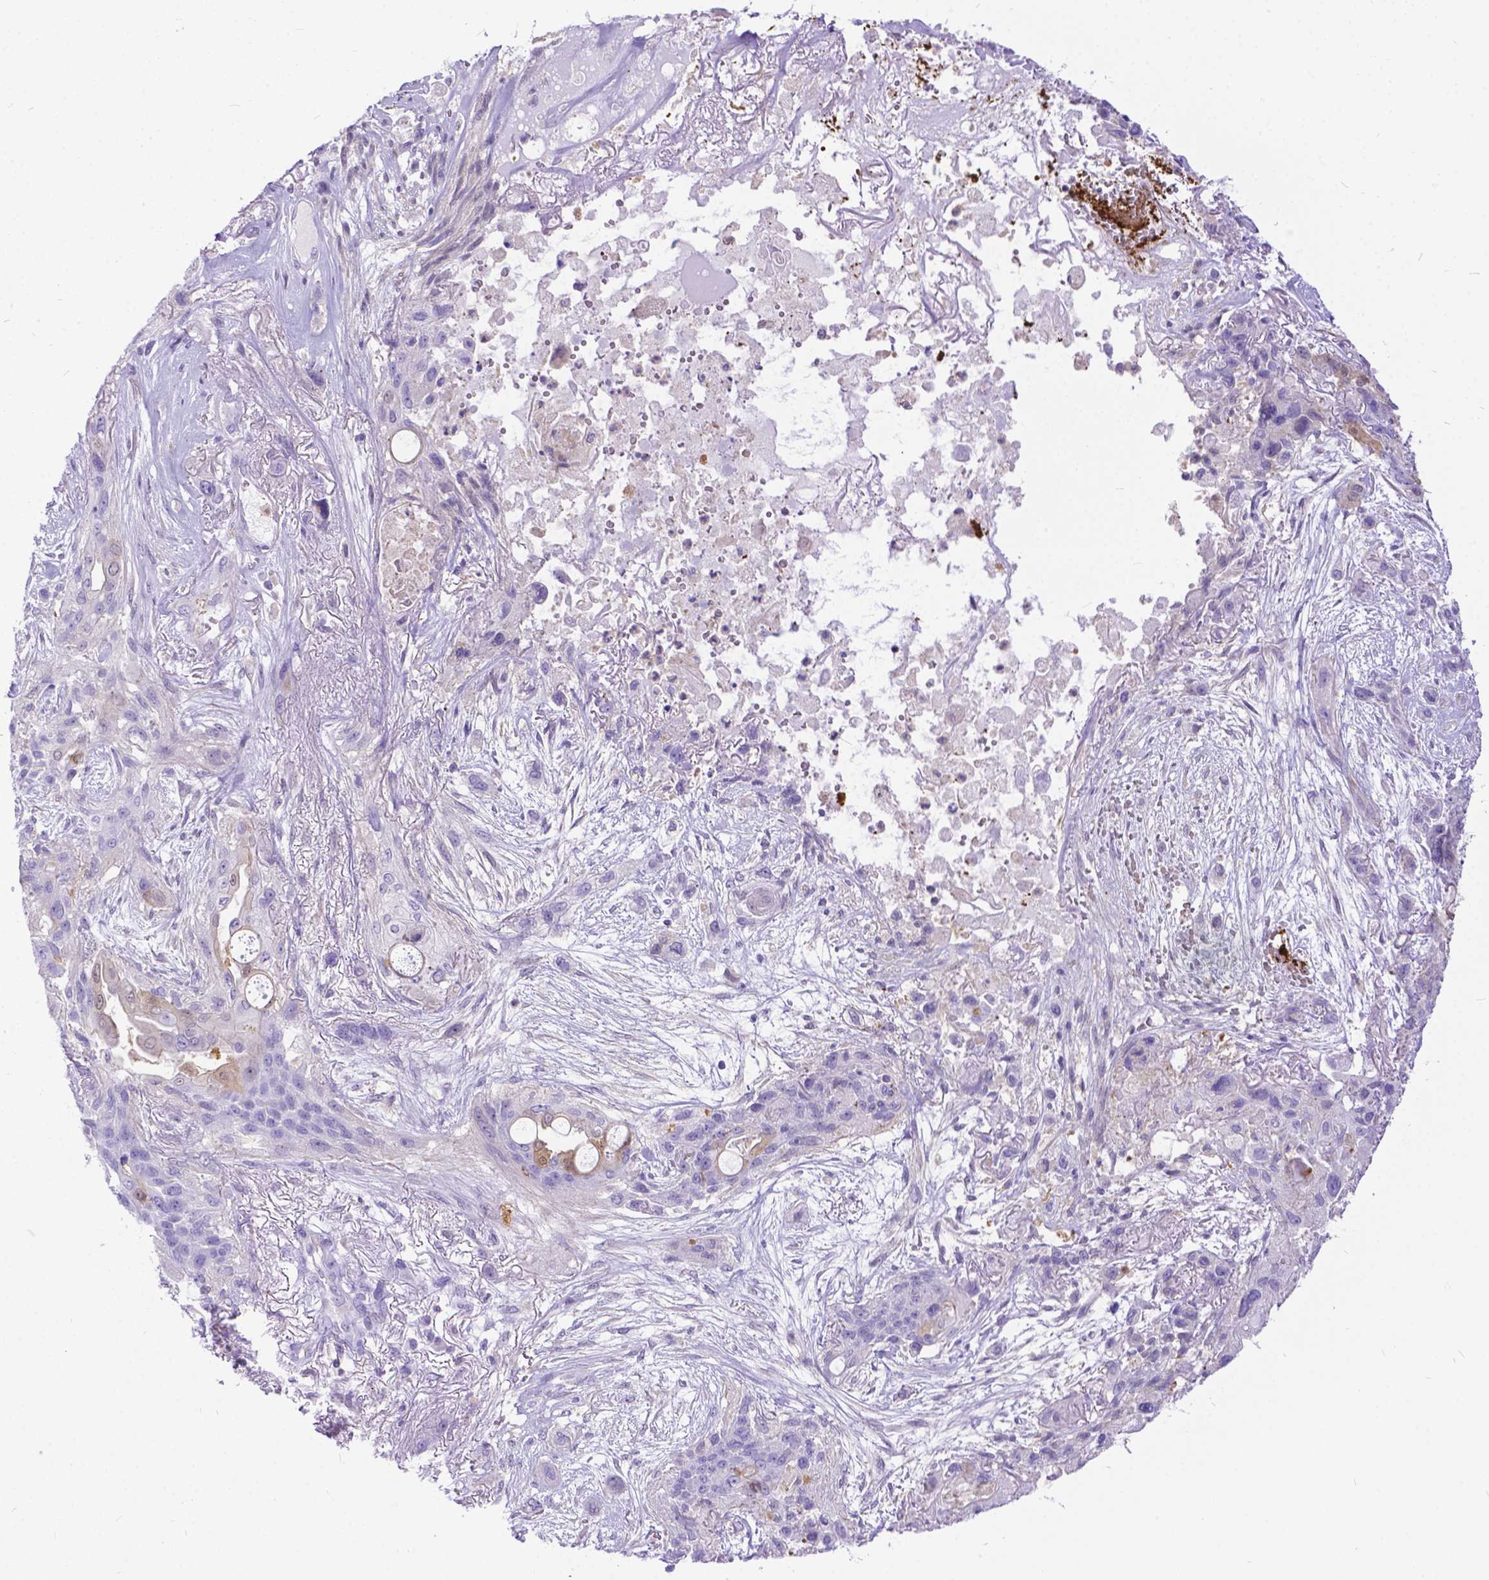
{"staining": {"intensity": "weak", "quantity": "<25%", "location": "cytoplasmic/membranous,nuclear"}, "tissue": "lung cancer", "cell_type": "Tumor cells", "image_type": "cancer", "snomed": [{"axis": "morphology", "description": "Squamous cell carcinoma, NOS"}, {"axis": "topography", "description": "Lung"}], "caption": "Lung squamous cell carcinoma was stained to show a protein in brown. There is no significant staining in tumor cells.", "gene": "TMEM169", "patient": {"sex": "female", "age": 70}}